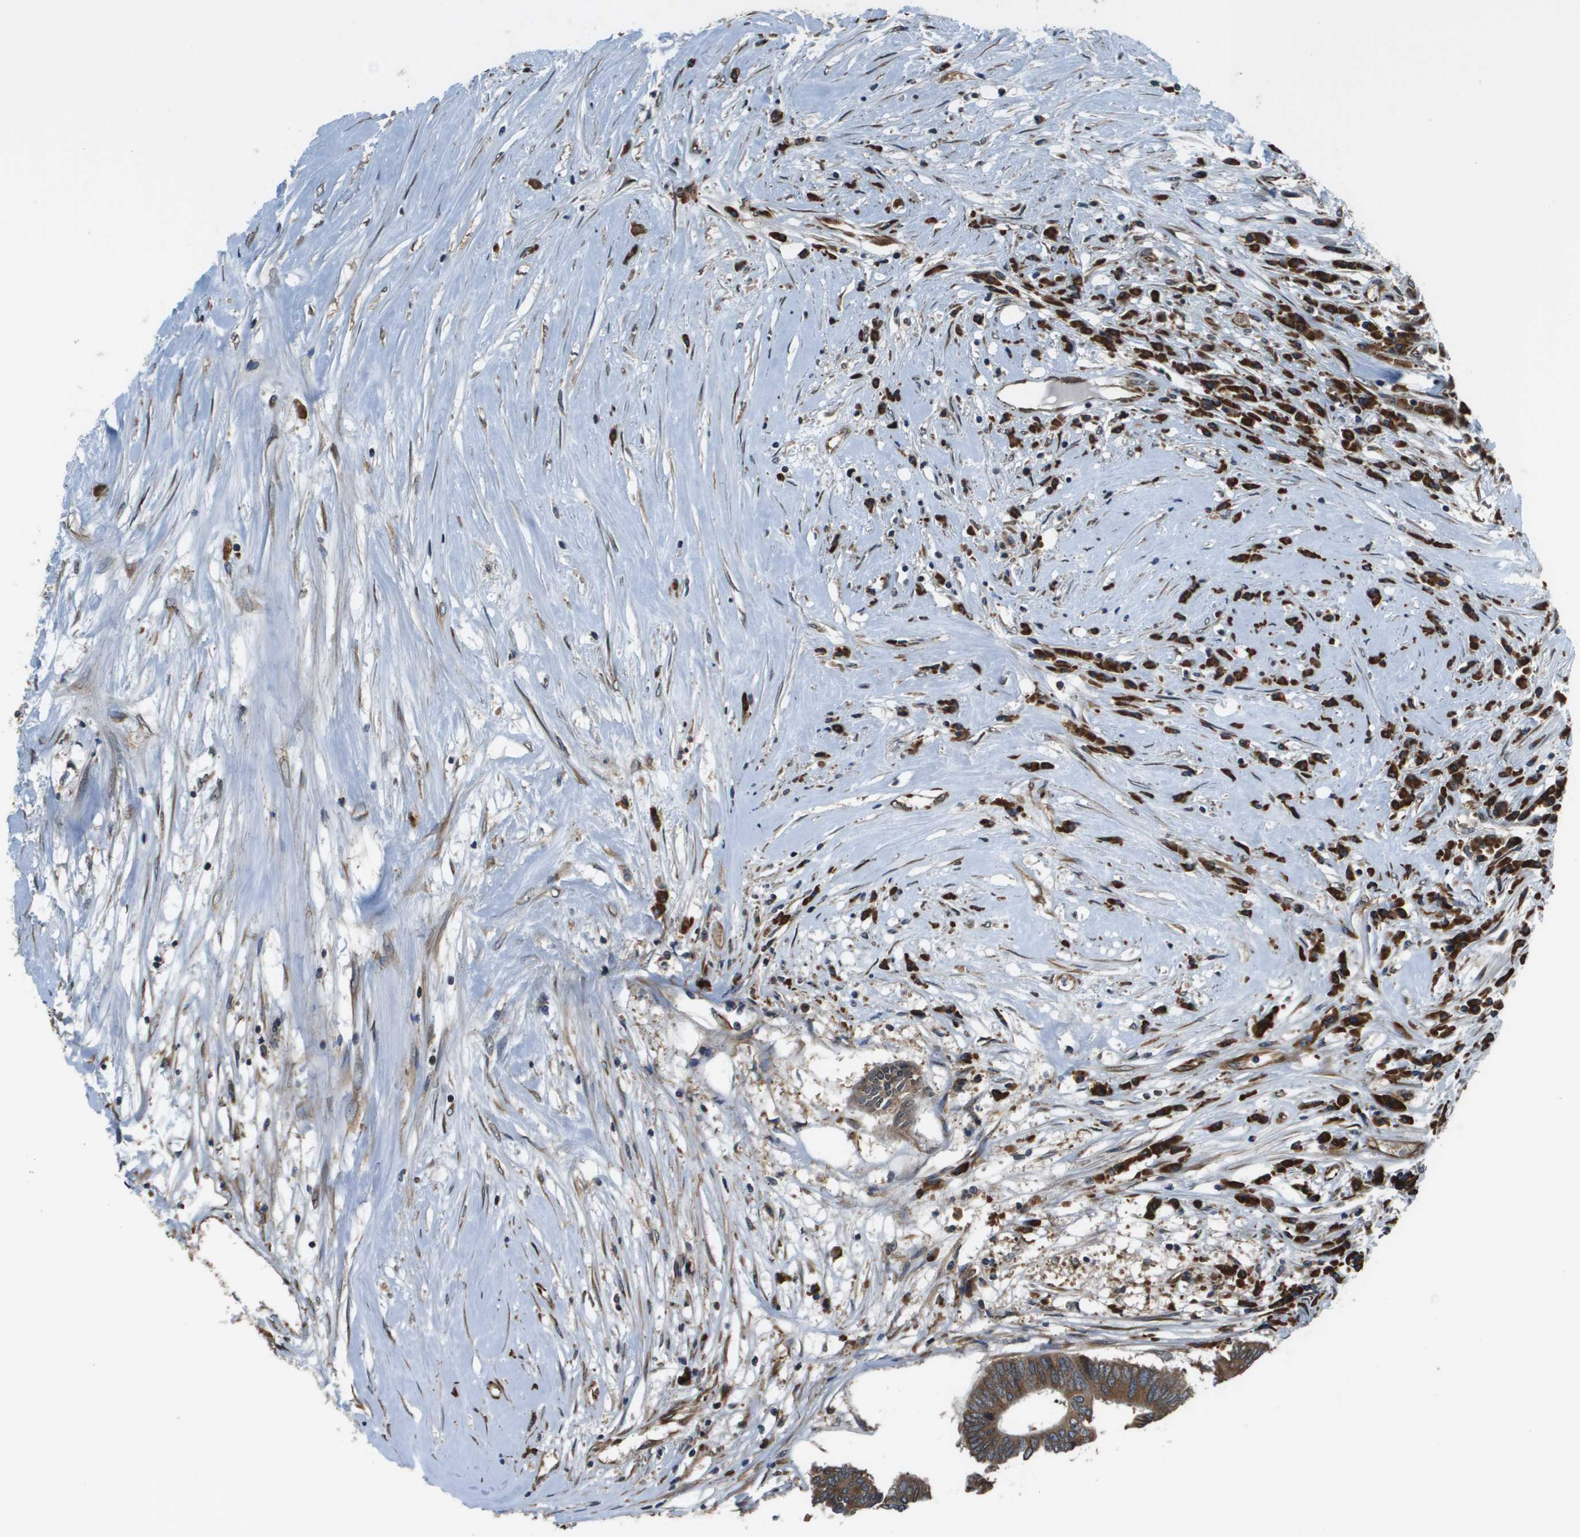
{"staining": {"intensity": "moderate", "quantity": ">75%", "location": "cytoplasmic/membranous"}, "tissue": "colorectal cancer", "cell_type": "Tumor cells", "image_type": "cancer", "snomed": [{"axis": "morphology", "description": "Adenocarcinoma, NOS"}, {"axis": "topography", "description": "Rectum"}], "caption": "A brown stain highlights moderate cytoplasmic/membranous staining of a protein in colorectal cancer (adenocarcinoma) tumor cells.", "gene": "SEC62", "patient": {"sex": "male", "age": 63}}